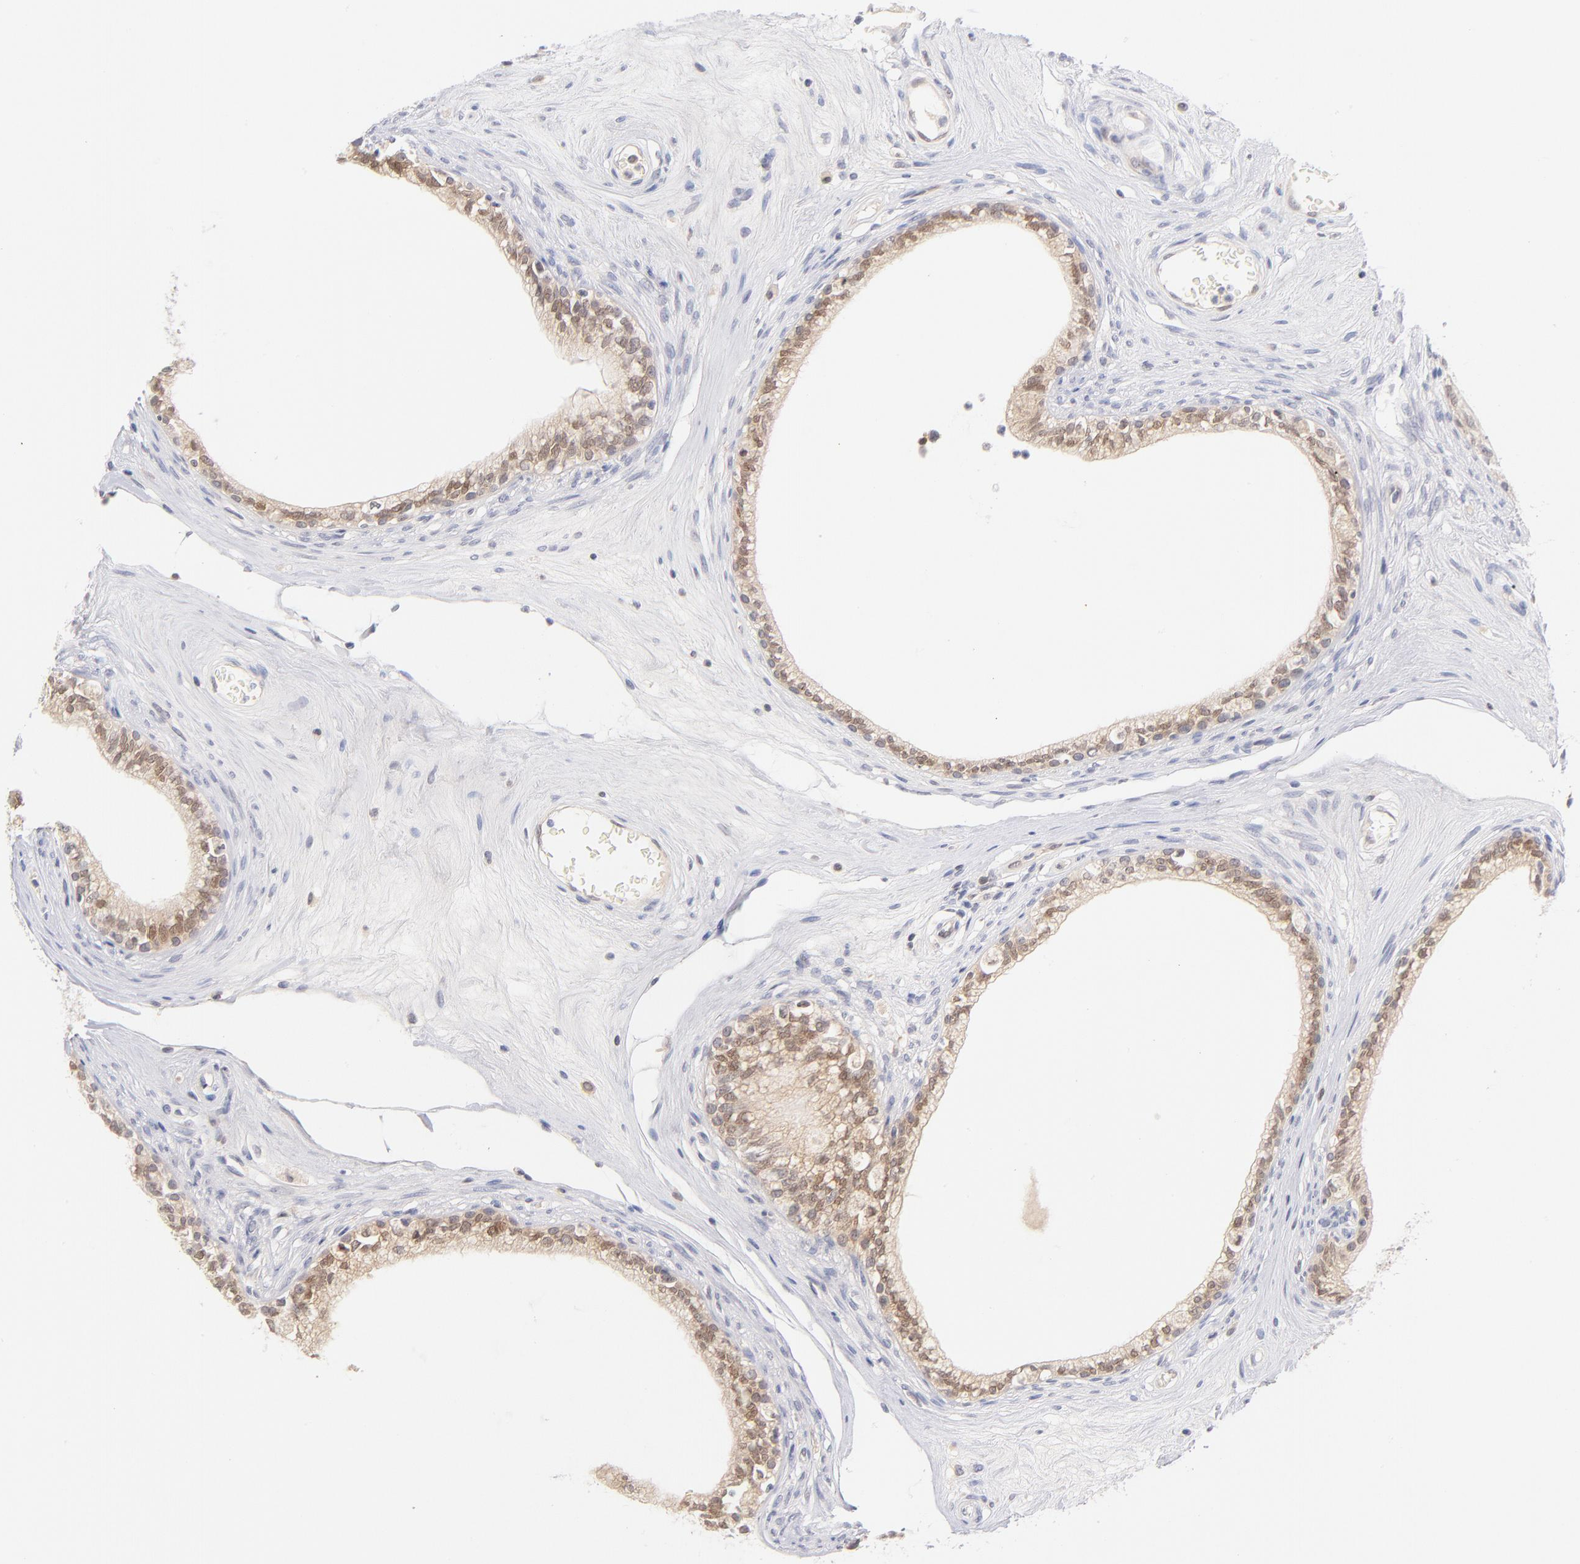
{"staining": {"intensity": "weak", "quantity": ">75%", "location": "cytoplasmic/membranous,nuclear"}, "tissue": "epididymis", "cell_type": "Glandular cells", "image_type": "normal", "snomed": [{"axis": "morphology", "description": "Normal tissue, NOS"}, {"axis": "morphology", "description": "Inflammation, NOS"}, {"axis": "topography", "description": "Epididymis"}], "caption": "The histopathology image displays a brown stain indicating the presence of a protein in the cytoplasmic/membranous,nuclear of glandular cells in epididymis. The staining was performed using DAB to visualize the protein expression in brown, while the nuclei were stained in blue with hematoxylin (Magnification: 20x).", "gene": "CASP6", "patient": {"sex": "male", "age": 84}}